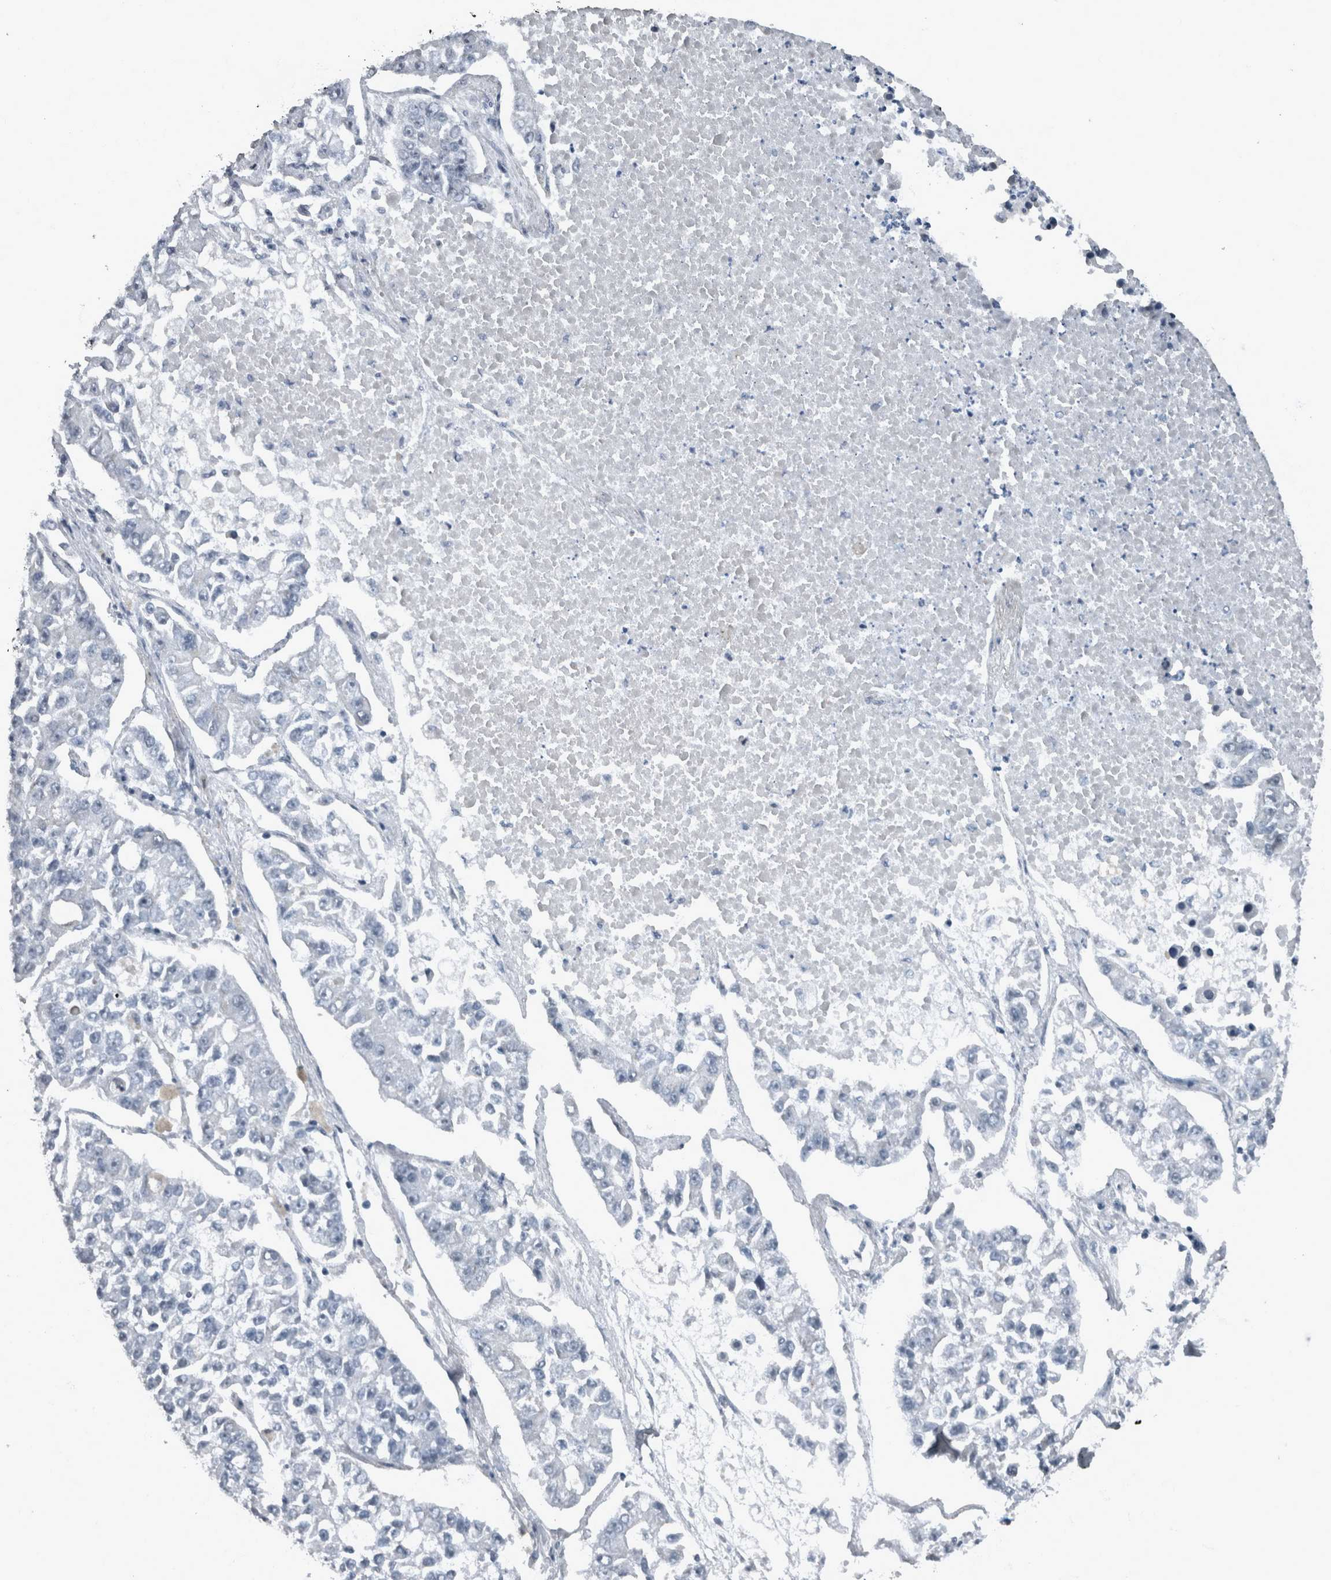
{"staining": {"intensity": "negative", "quantity": "none", "location": "none"}, "tissue": "lung cancer", "cell_type": "Tumor cells", "image_type": "cancer", "snomed": [{"axis": "morphology", "description": "Adenocarcinoma, NOS"}, {"axis": "topography", "description": "Lung"}], "caption": "Adenocarcinoma (lung) was stained to show a protein in brown. There is no significant positivity in tumor cells. (DAB IHC, high magnification).", "gene": "WDR33", "patient": {"sex": "male", "age": 49}}